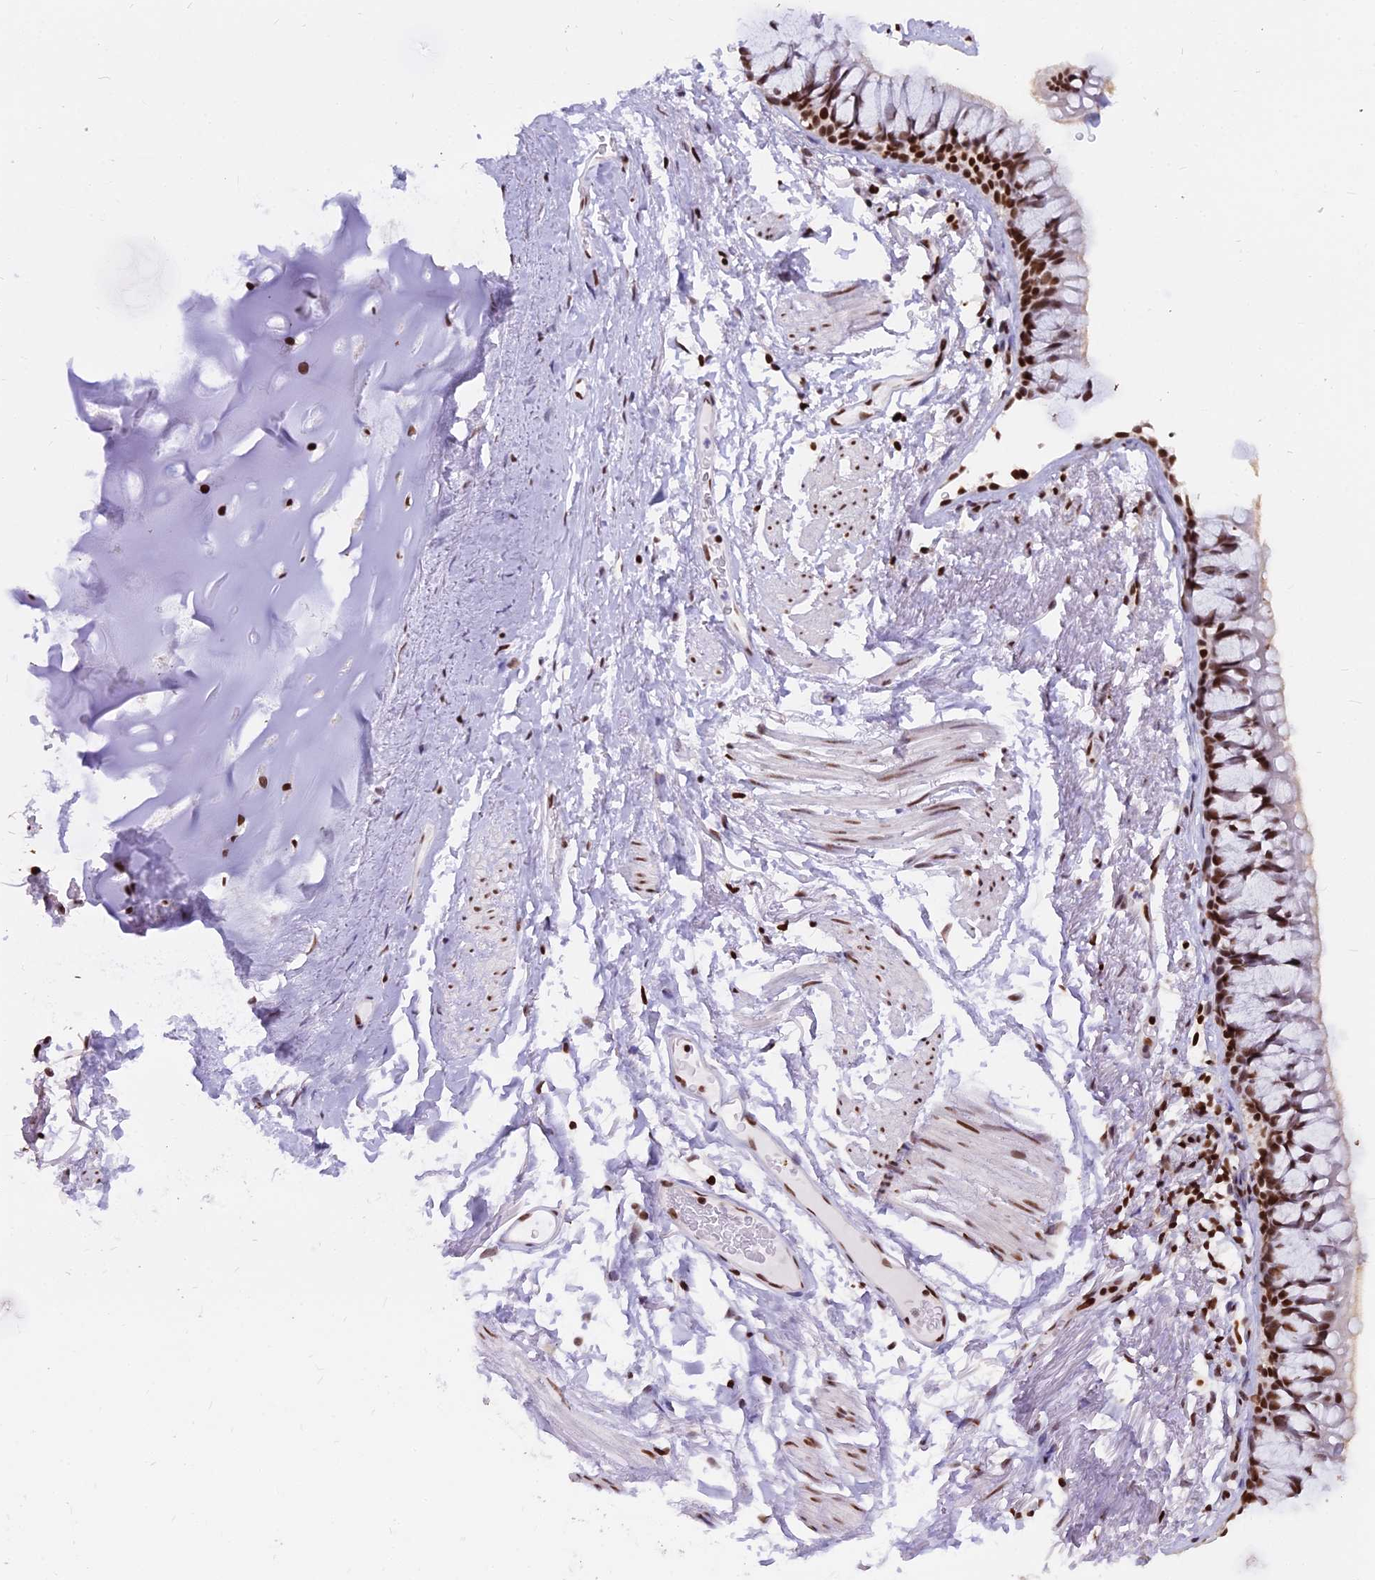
{"staining": {"intensity": "moderate", "quantity": ">75%", "location": "nuclear"}, "tissue": "adipose tissue", "cell_type": "Adipocytes", "image_type": "normal", "snomed": [{"axis": "morphology", "description": "Normal tissue, NOS"}, {"axis": "topography", "description": "Cartilage tissue"}, {"axis": "topography", "description": "Bronchus"}], "caption": "An immunohistochemistry (IHC) photomicrograph of normal tissue is shown. Protein staining in brown shows moderate nuclear positivity in adipose tissue within adipocytes. (Stains: DAB in brown, nuclei in blue, Microscopy: brightfield microscopy at high magnification).", "gene": "PARP1", "patient": {"sex": "female", "age": 73}}